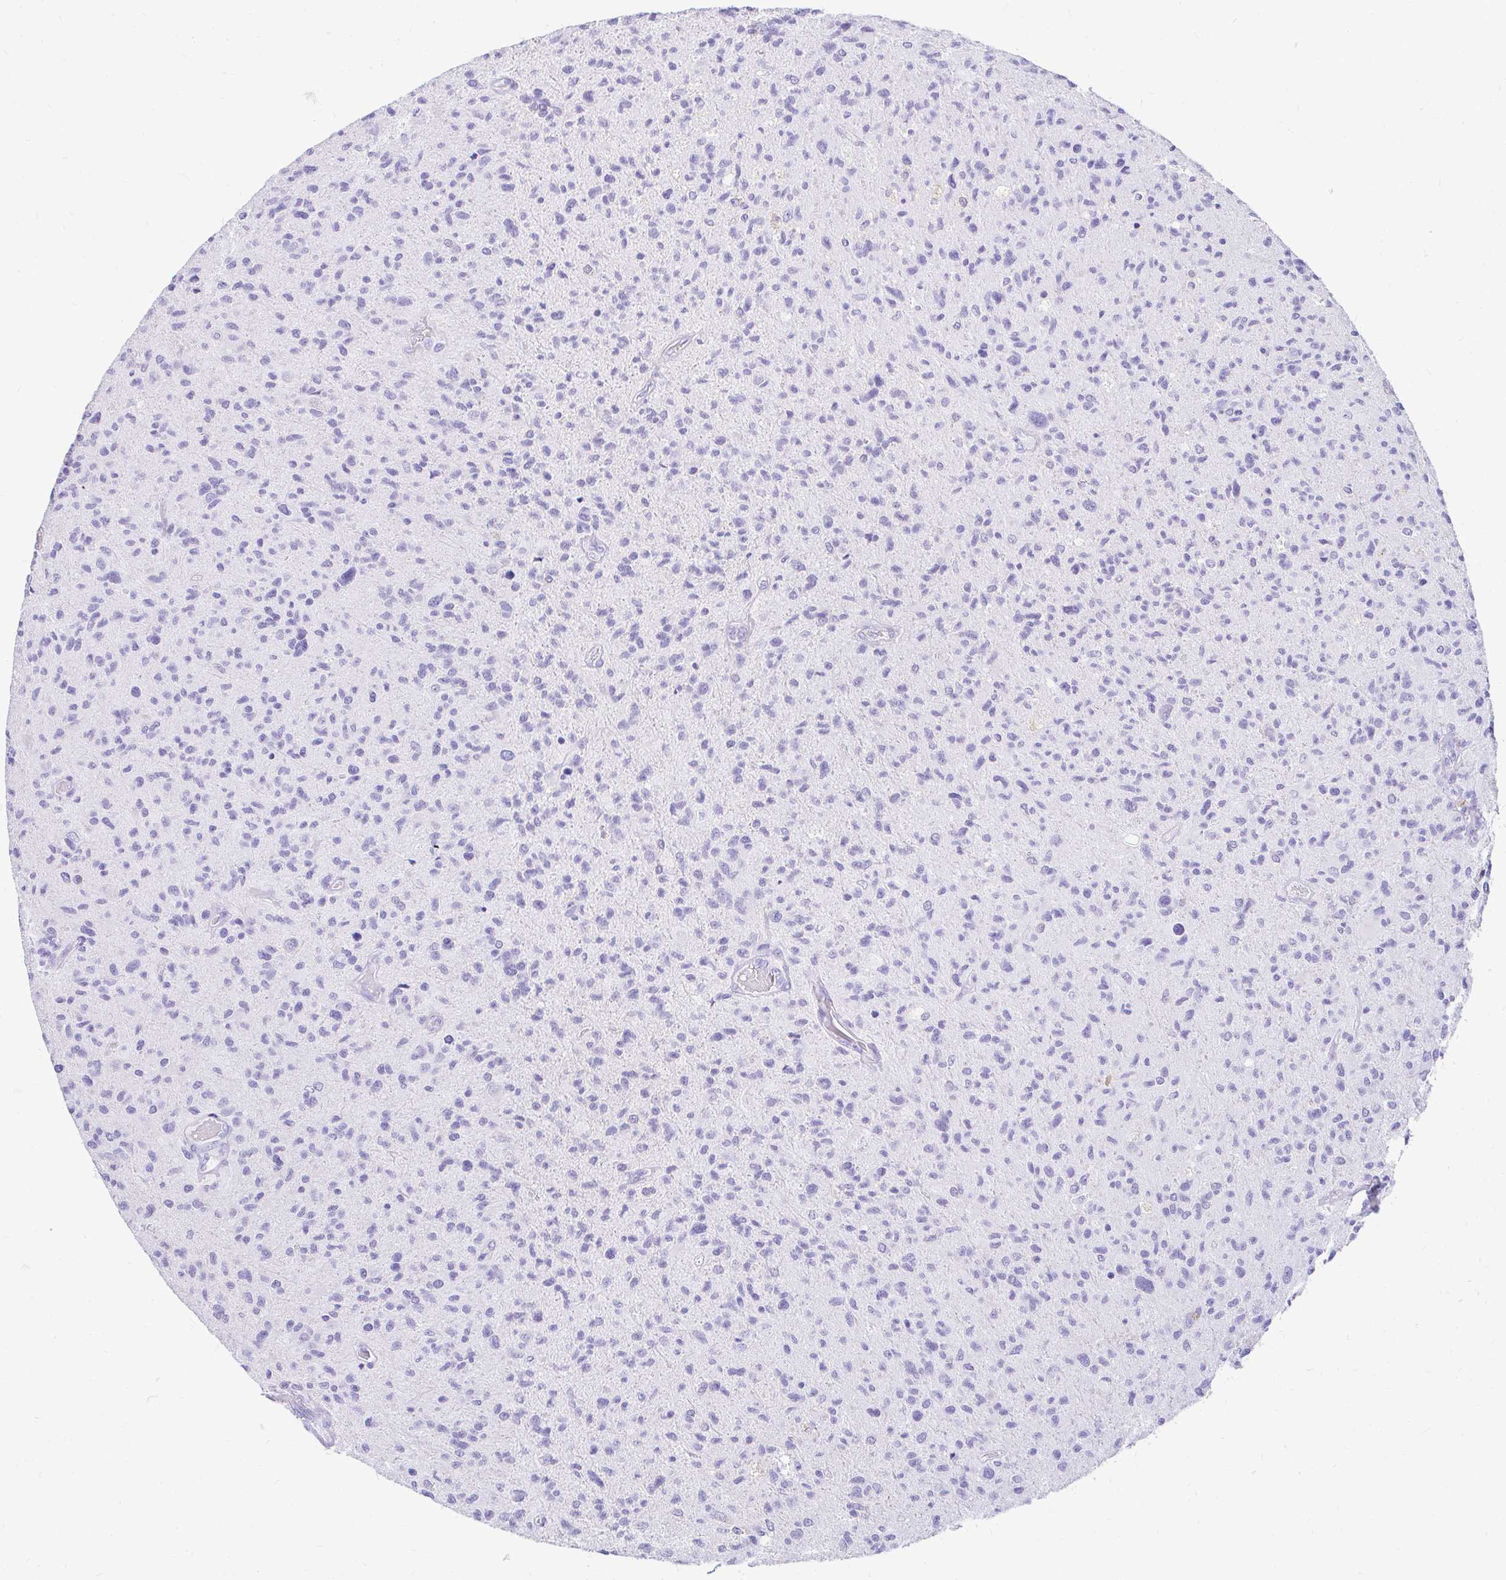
{"staining": {"intensity": "negative", "quantity": "none", "location": "none"}, "tissue": "glioma", "cell_type": "Tumor cells", "image_type": "cancer", "snomed": [{"axis": "morphology", "description": "Glioma, malignant, High grade"}, {"axis": "topography", "description": "Brain"}], "caption": "DAB (3,3'-diaminobenzidine) immunohistochemical staining of malignant glioma (high-grade) exhibits no significant staining in tumor cells.", "gene": "FATE1", "patient": {"sex": "female", "age": 70}}